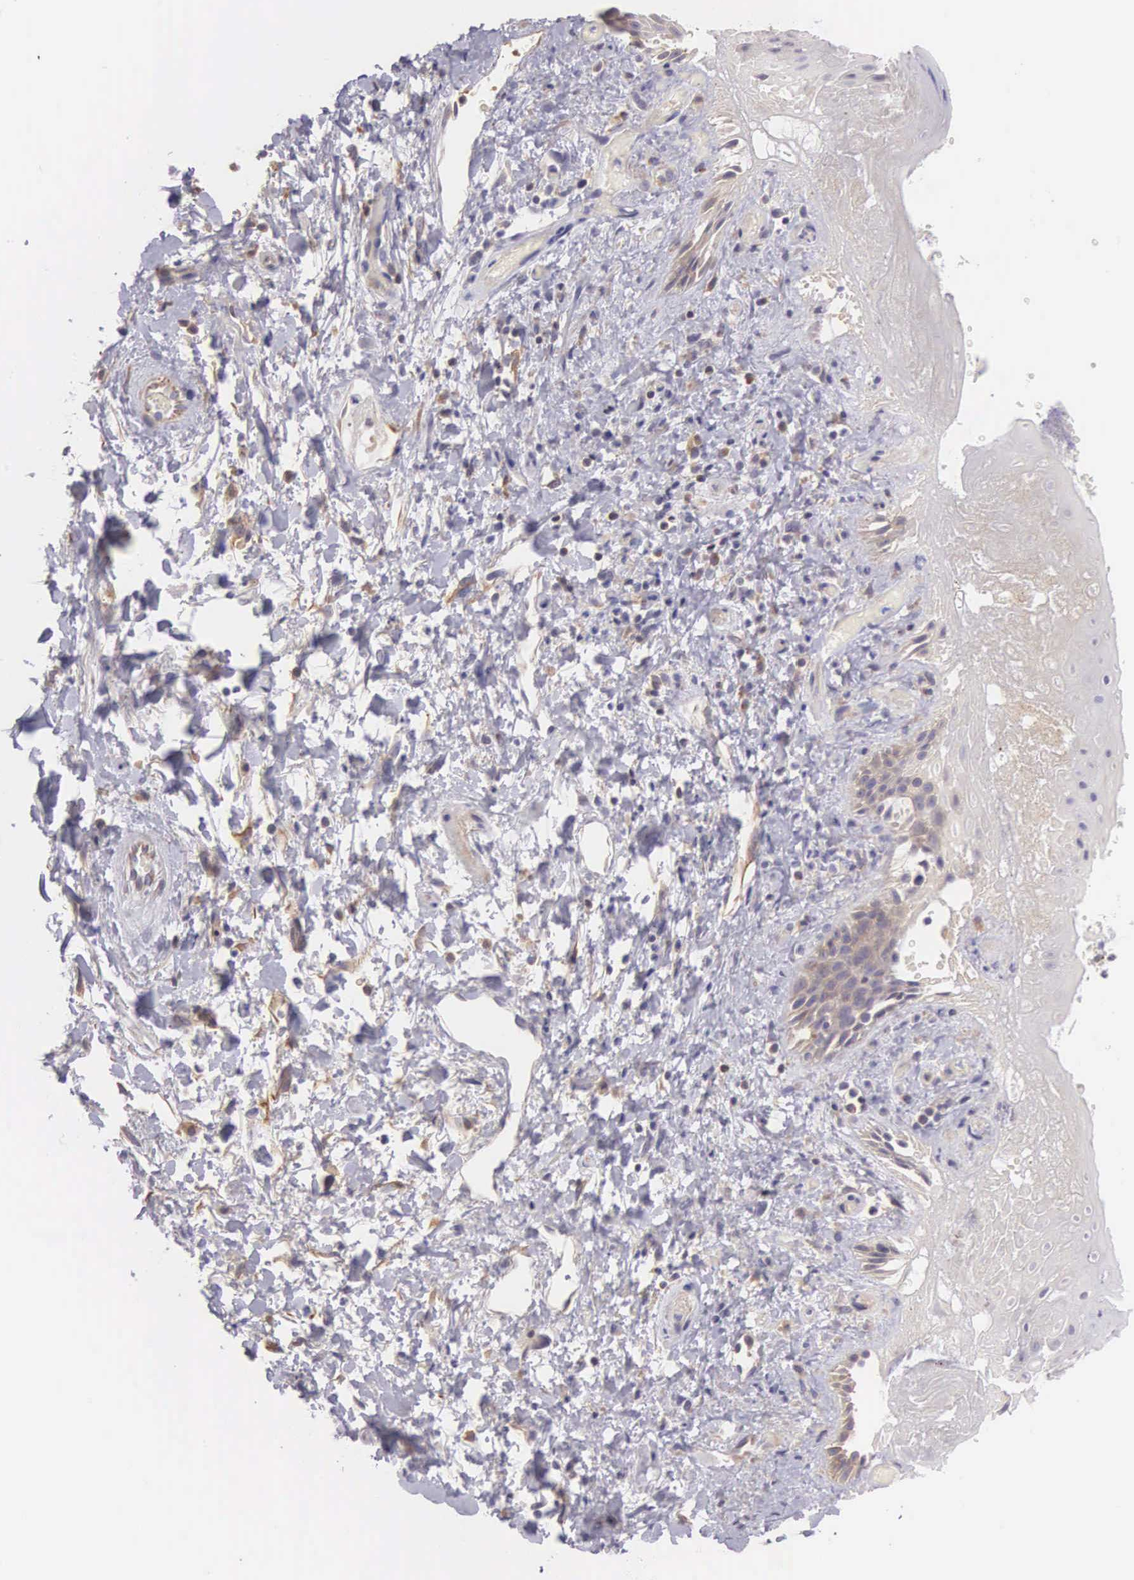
{"staining": {"intensity": "weak", "quantity": "<25%", "location": "cytoplasmic/membranous"}, "tissue": "skin", "cell_type": "Epidermal cells", "image_type": "normal", "snomed": [{"axis": "morphology", "description": "Normal tissue, NOS"}, {"axis": "topography", "description": "Anal"}], "caption": "Human skin stained for a protein using immunohistochemistry (IHC) reveals no positivity in epidermal cells.", "gene": "OSBPL3", "patient": {"sex": "male", "age": 78}}